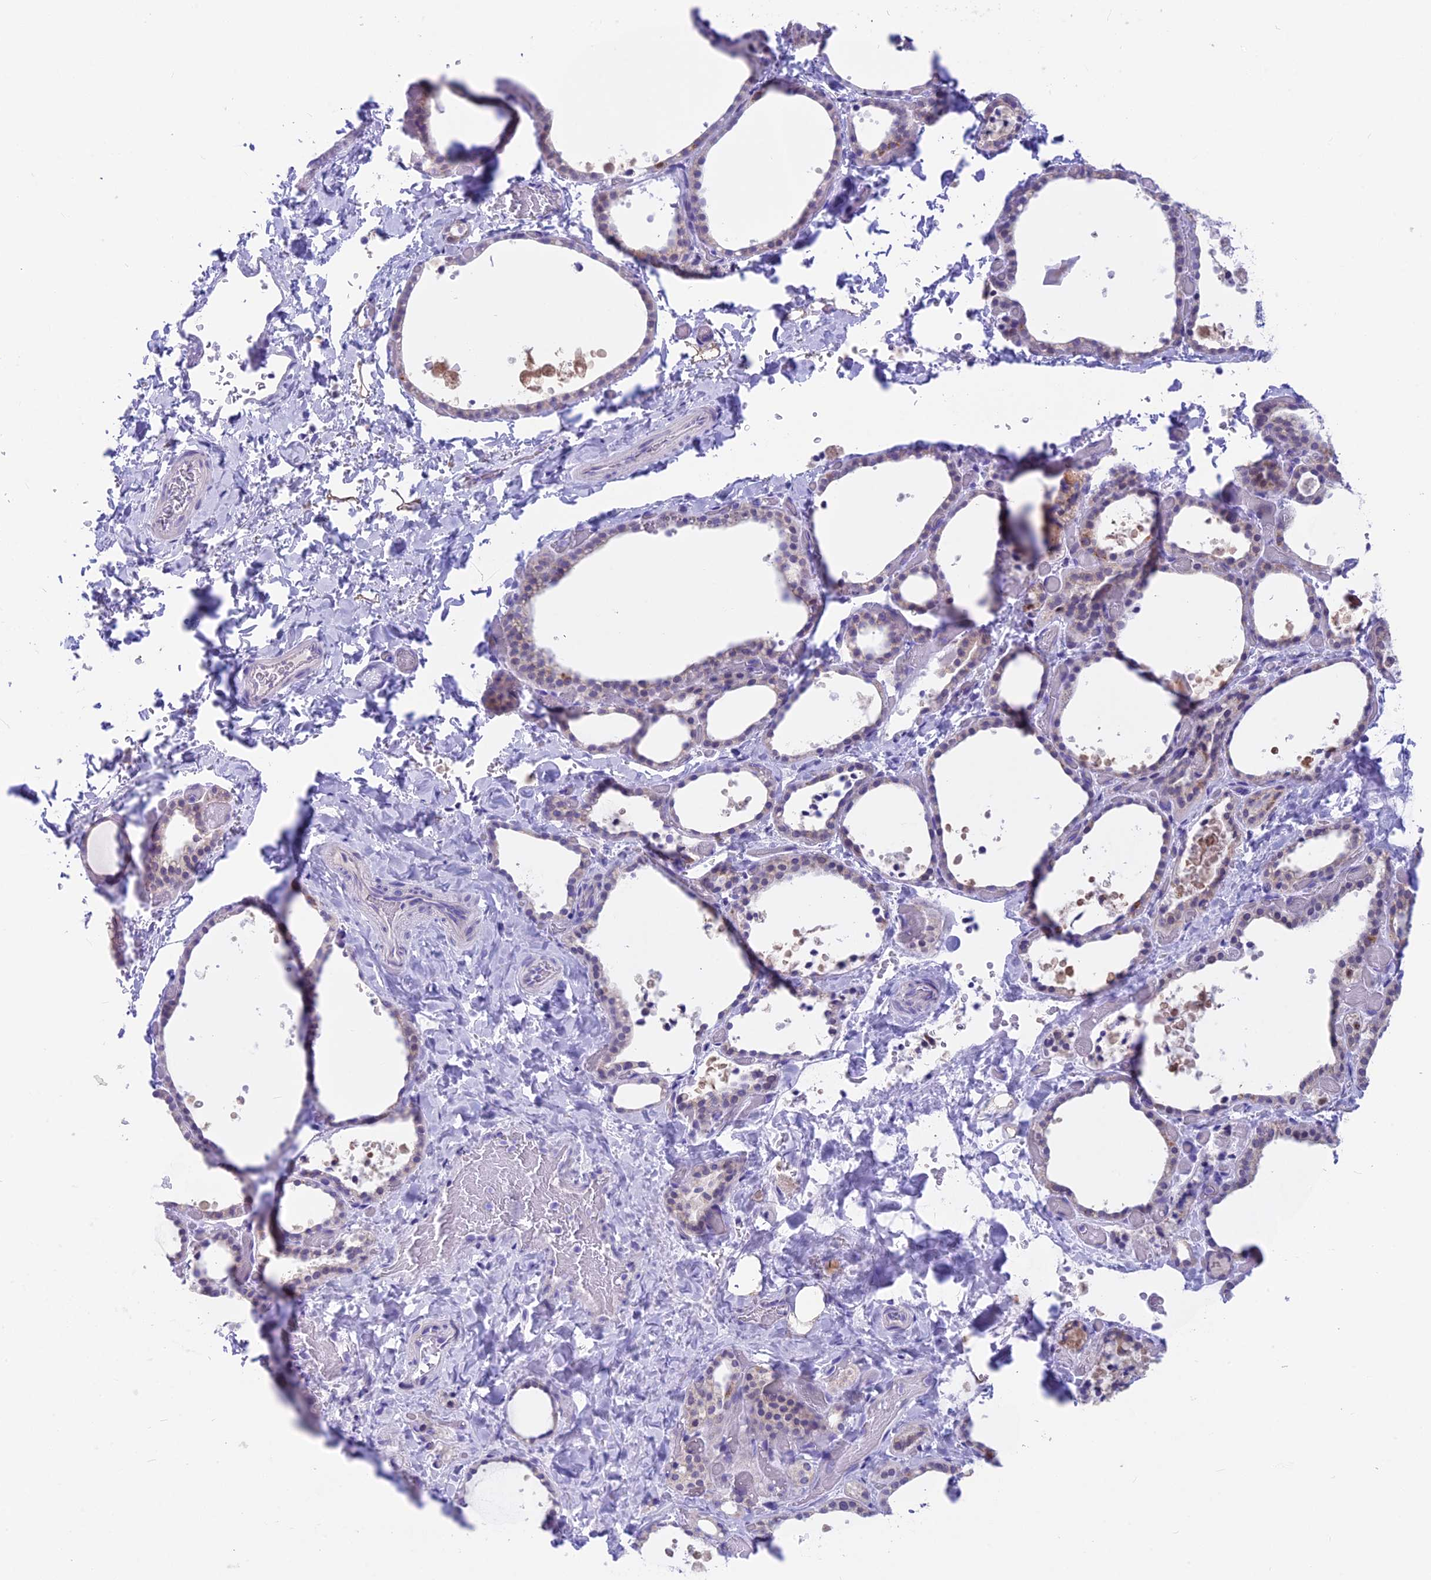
{"staining": {"intensity": "negative", "quantity": "none", "location": "none"}, "tissue": "thyroid gland", "cell_type": "Glandular cells", "image_type": "normal", "snomed": [{"axis": "morphology", "description": "Normal tissue, NOS"}, {"axis": "topography", "description": "Thyroid gland"}], "caption": "The image displays no significant positivity in glandular cells of thyroid gland.", "gene": "SNTN", "patient": {"sex": "female", "age": 44}}